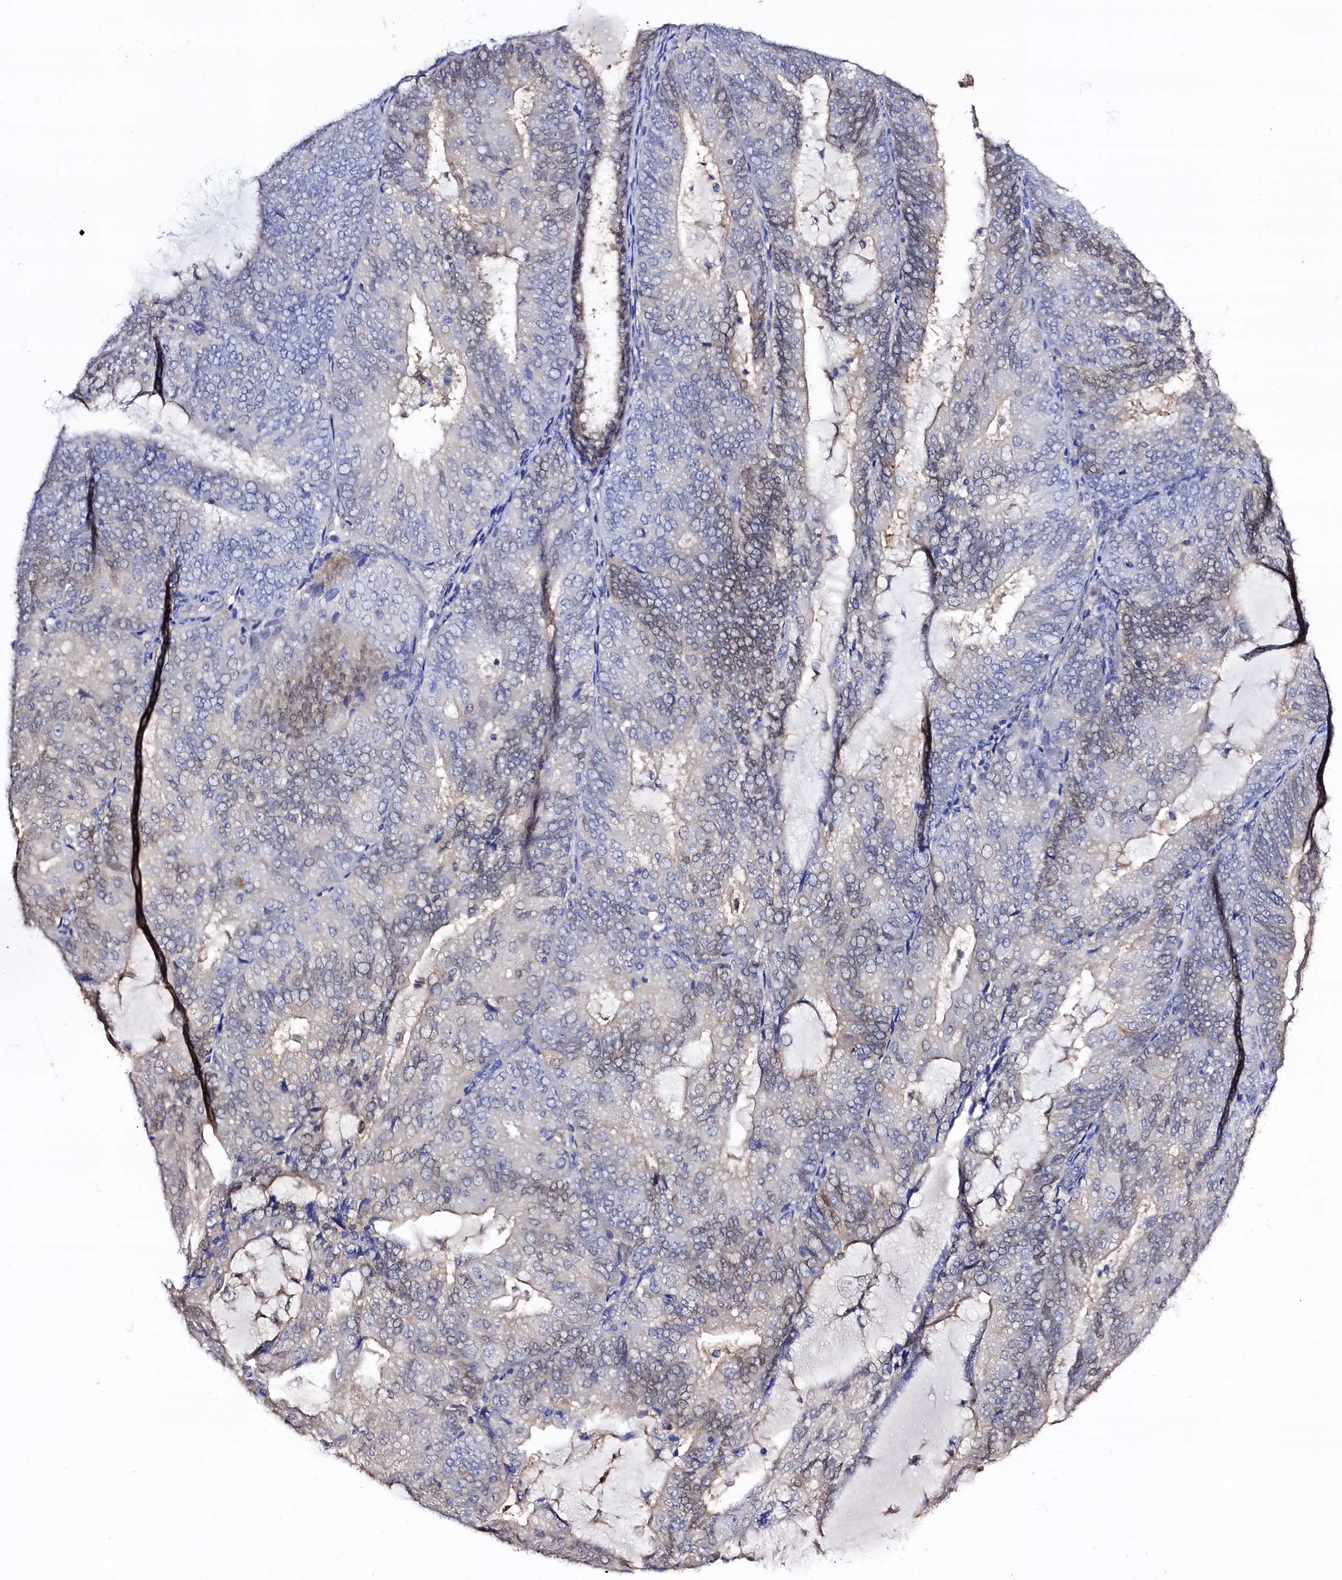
{"staining": {"intensity": "weak", "quantity": "<25%", "location": "nuclear"}, "tissue": "endometrial cancer", "cell_type": "Tumor cells", "image_type": "cancer", "snomed": [{"axis": "morphology", "description": "Adenocarcinoma, NOS"}, {"axis": "topography", "description": "Endometrium"}], "caption": "Tumor cells show no significant protein expression in endometrial adenocarcinoma. (DAB (3,3'-diaminobenzidine) immunohistochemistry visualized using brightfield microscopy, high magnification).", "gene": "C11orf54", "patient": {"sex": "female", "age": 81}}